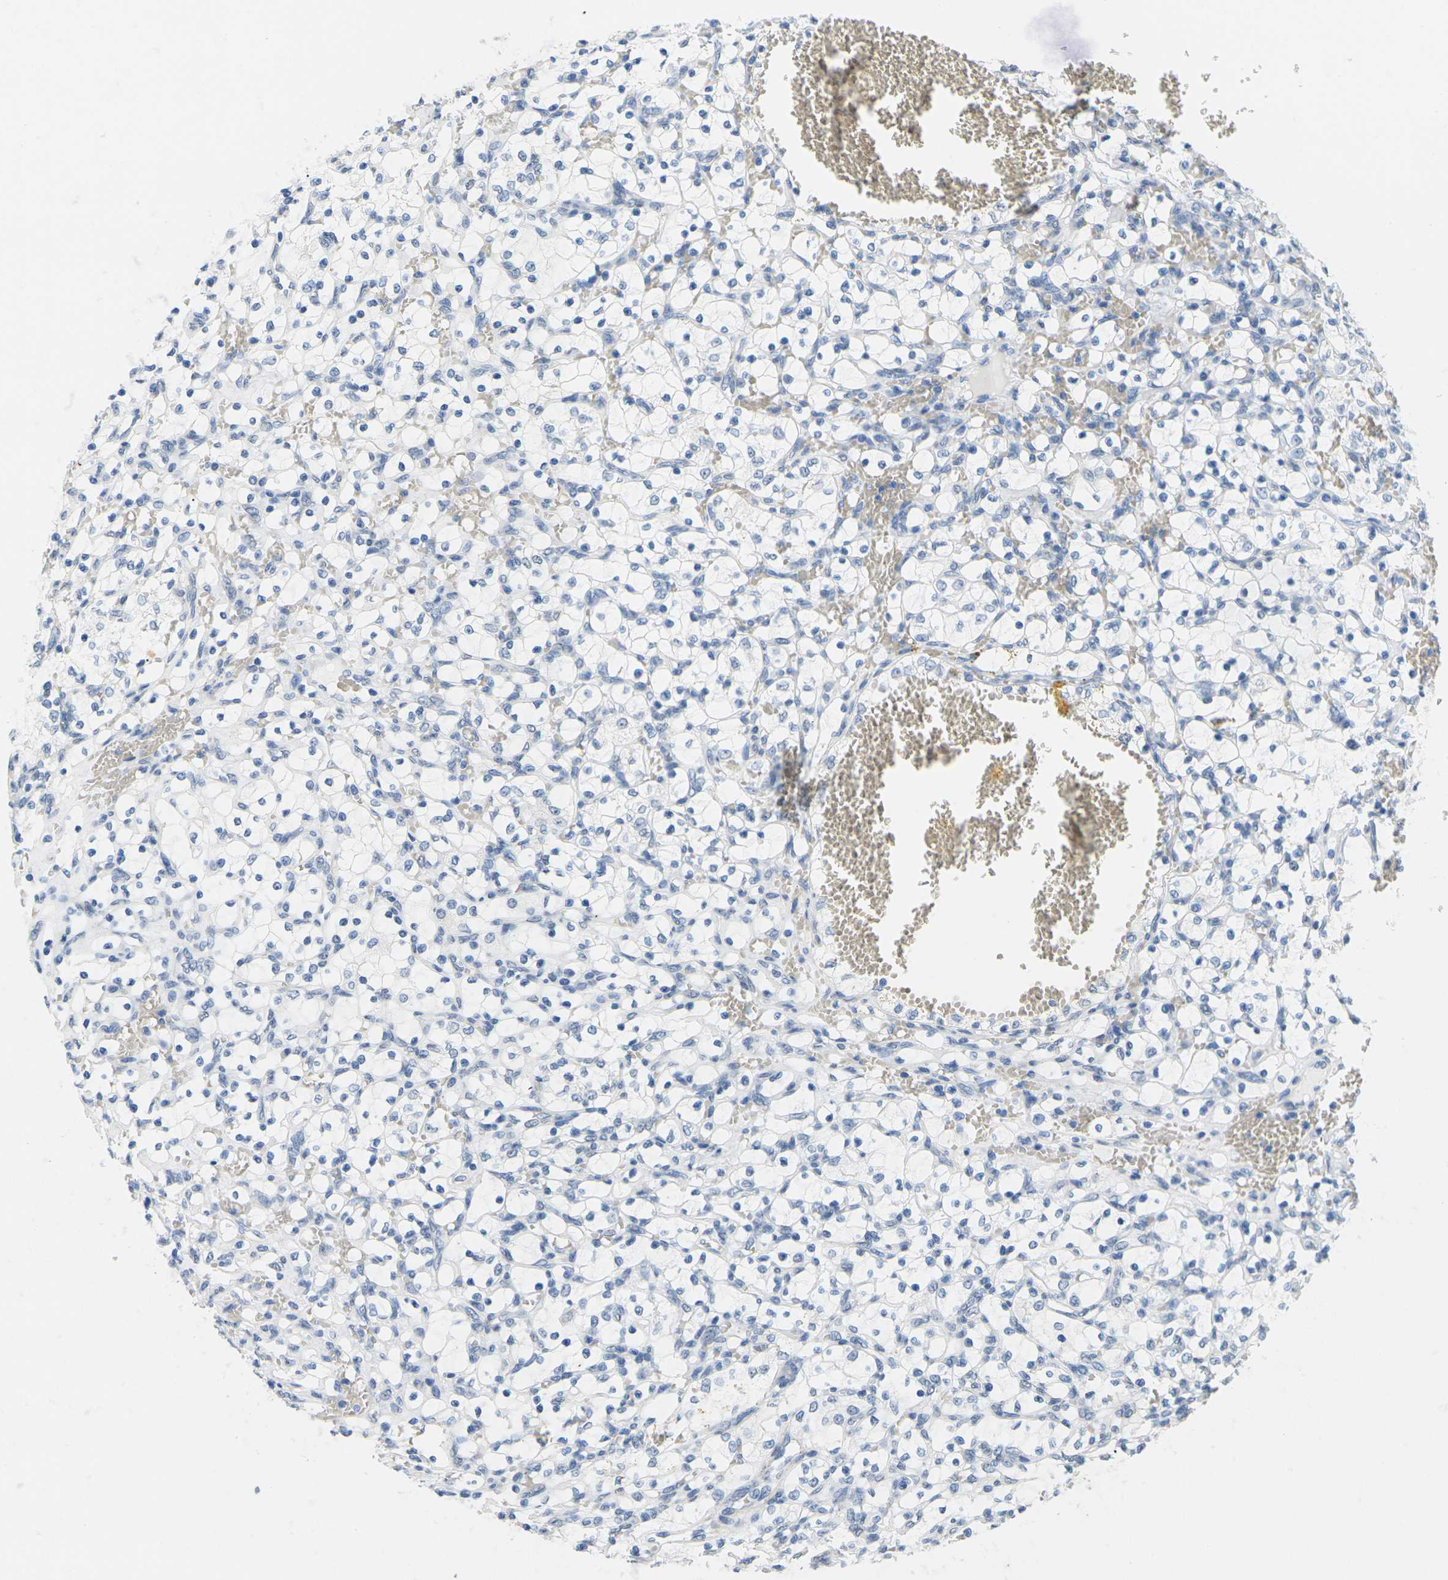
{"staining": {"intensity": "negative", "quantity": "none", "location": "none"}, "tissue": "renal cancer", "cell_type": "Tumor cells", "image_type": "cancer", "snomed": [{"axis": "morphology", "description": "Adenocarcinoma, NOS"}, {"axis": "topography", "description": "Kidney"}], "caption": "Immunohistochemical staining of adenocarcinoma (renal) demonstrates no significant positivity in tumor cells.", "gene": "CTAG1A", "patient": {"sex": "female", "age": 69}}